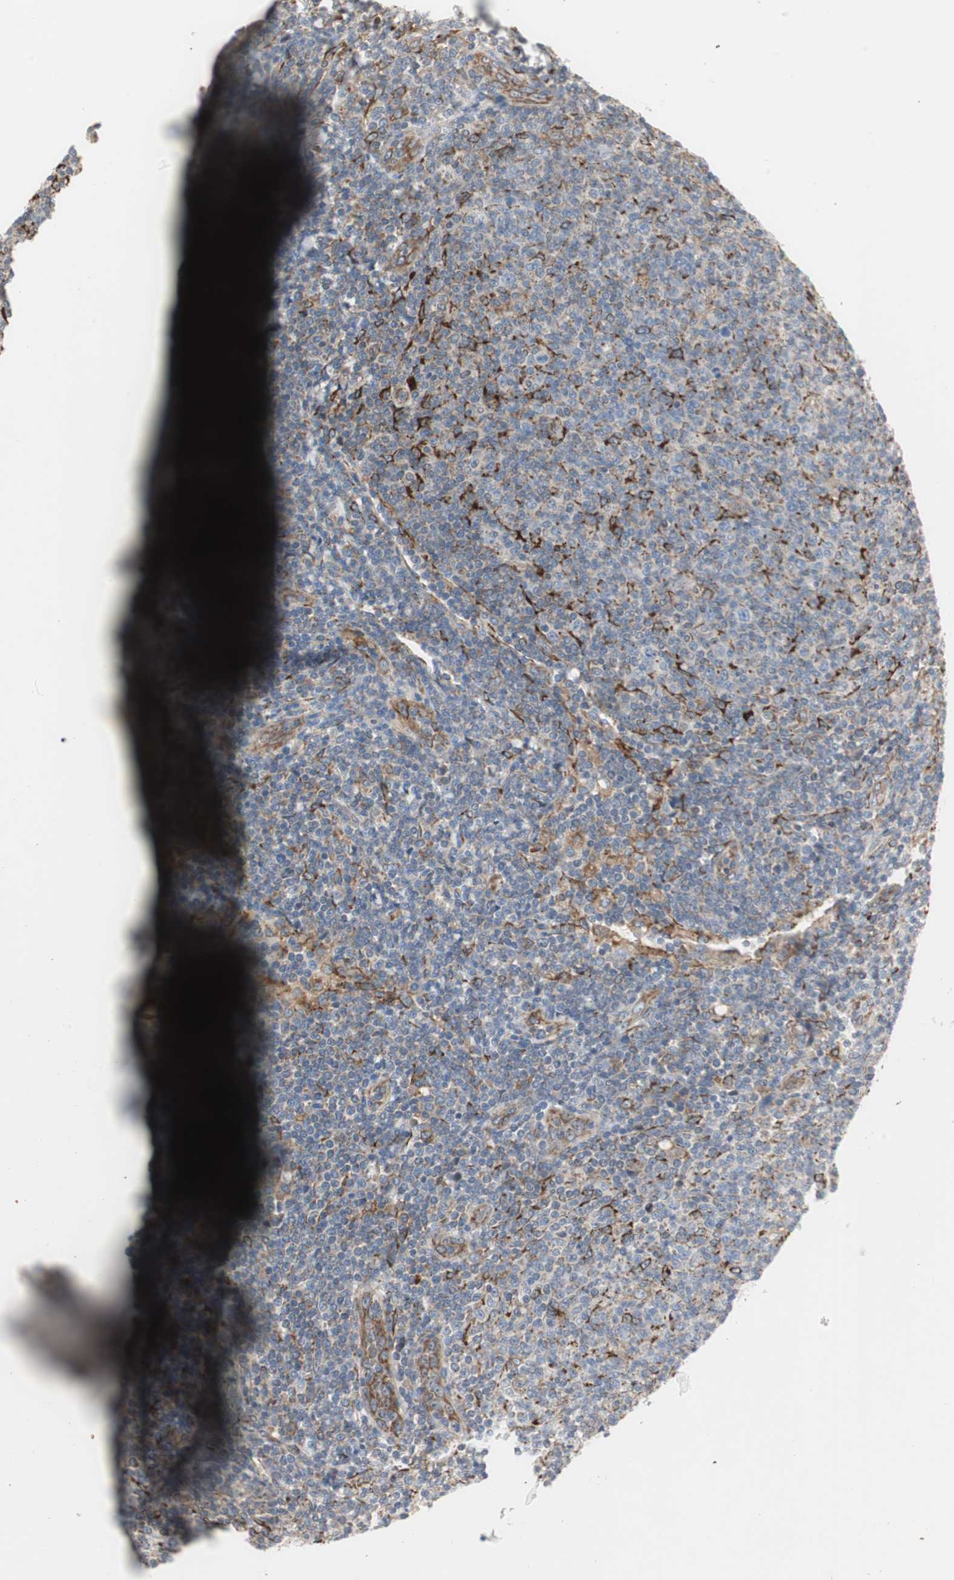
{"staining": {"intensity": "moderate", "quantity": "25%-75%", "location": "cytoplasmic/membranous"}, "tissue": "lymphoma", "cell_type": "Tumor cells", "image_type": "cancer", "snomed": [{"axis": "morphology", "description": "Malignant lymphoma, non-Hodgkin's type, Low grade"}, {"axis": "topography", "description": "Lymph node"}], "caption": "This is an image of immunohistochemistry (IHC) staining of lymphoma, which shows moderate expression in the cytoplasmic/membranous of tumor cells.", "gene": "H6PD", "patient": {"sex": "male", "age": 66}}